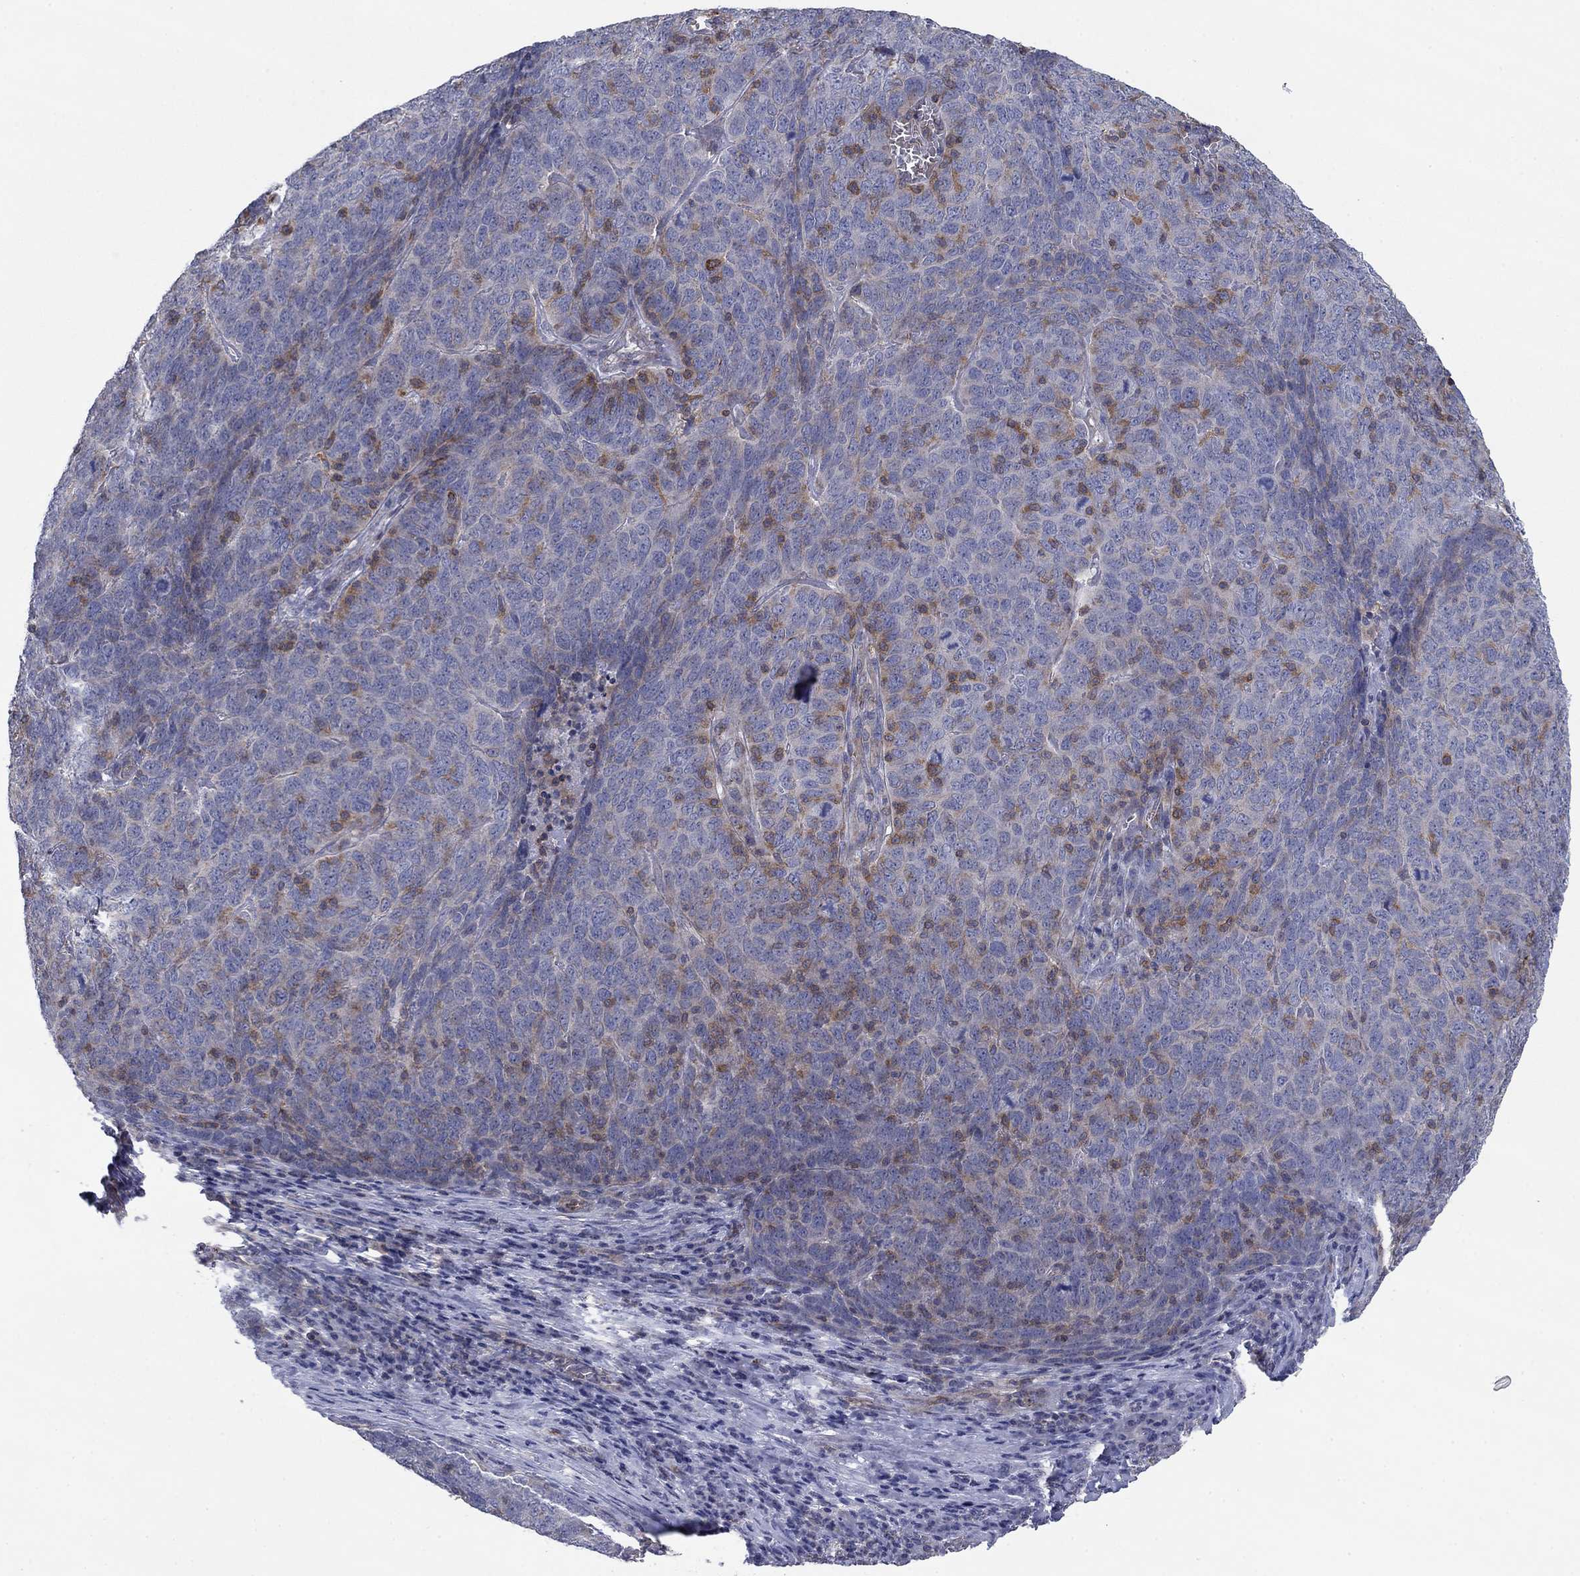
{"staining": {"intensity": "moderate", "quantity": "<25%", "location": "cytoplasmic/membranous"}, "tissue": "skin cancer", "cell_type": "Tumor cells", "image_type": "cancer", "snomed": [{"axis": "morphology", "description": "Squamous cell carcinoma, NOS"}, {"axis": "topography", "description": "Skin"}, {"axis": "topography", "description": "Anal"}], "caption": "A brown stain shows moderate cytoplasmic/membranous expression of a protein in skin cancer (squamous cell carcinoma) tumor cells.", "gene": "PSD4", "patient": {"sex": "female", "age": 51}}